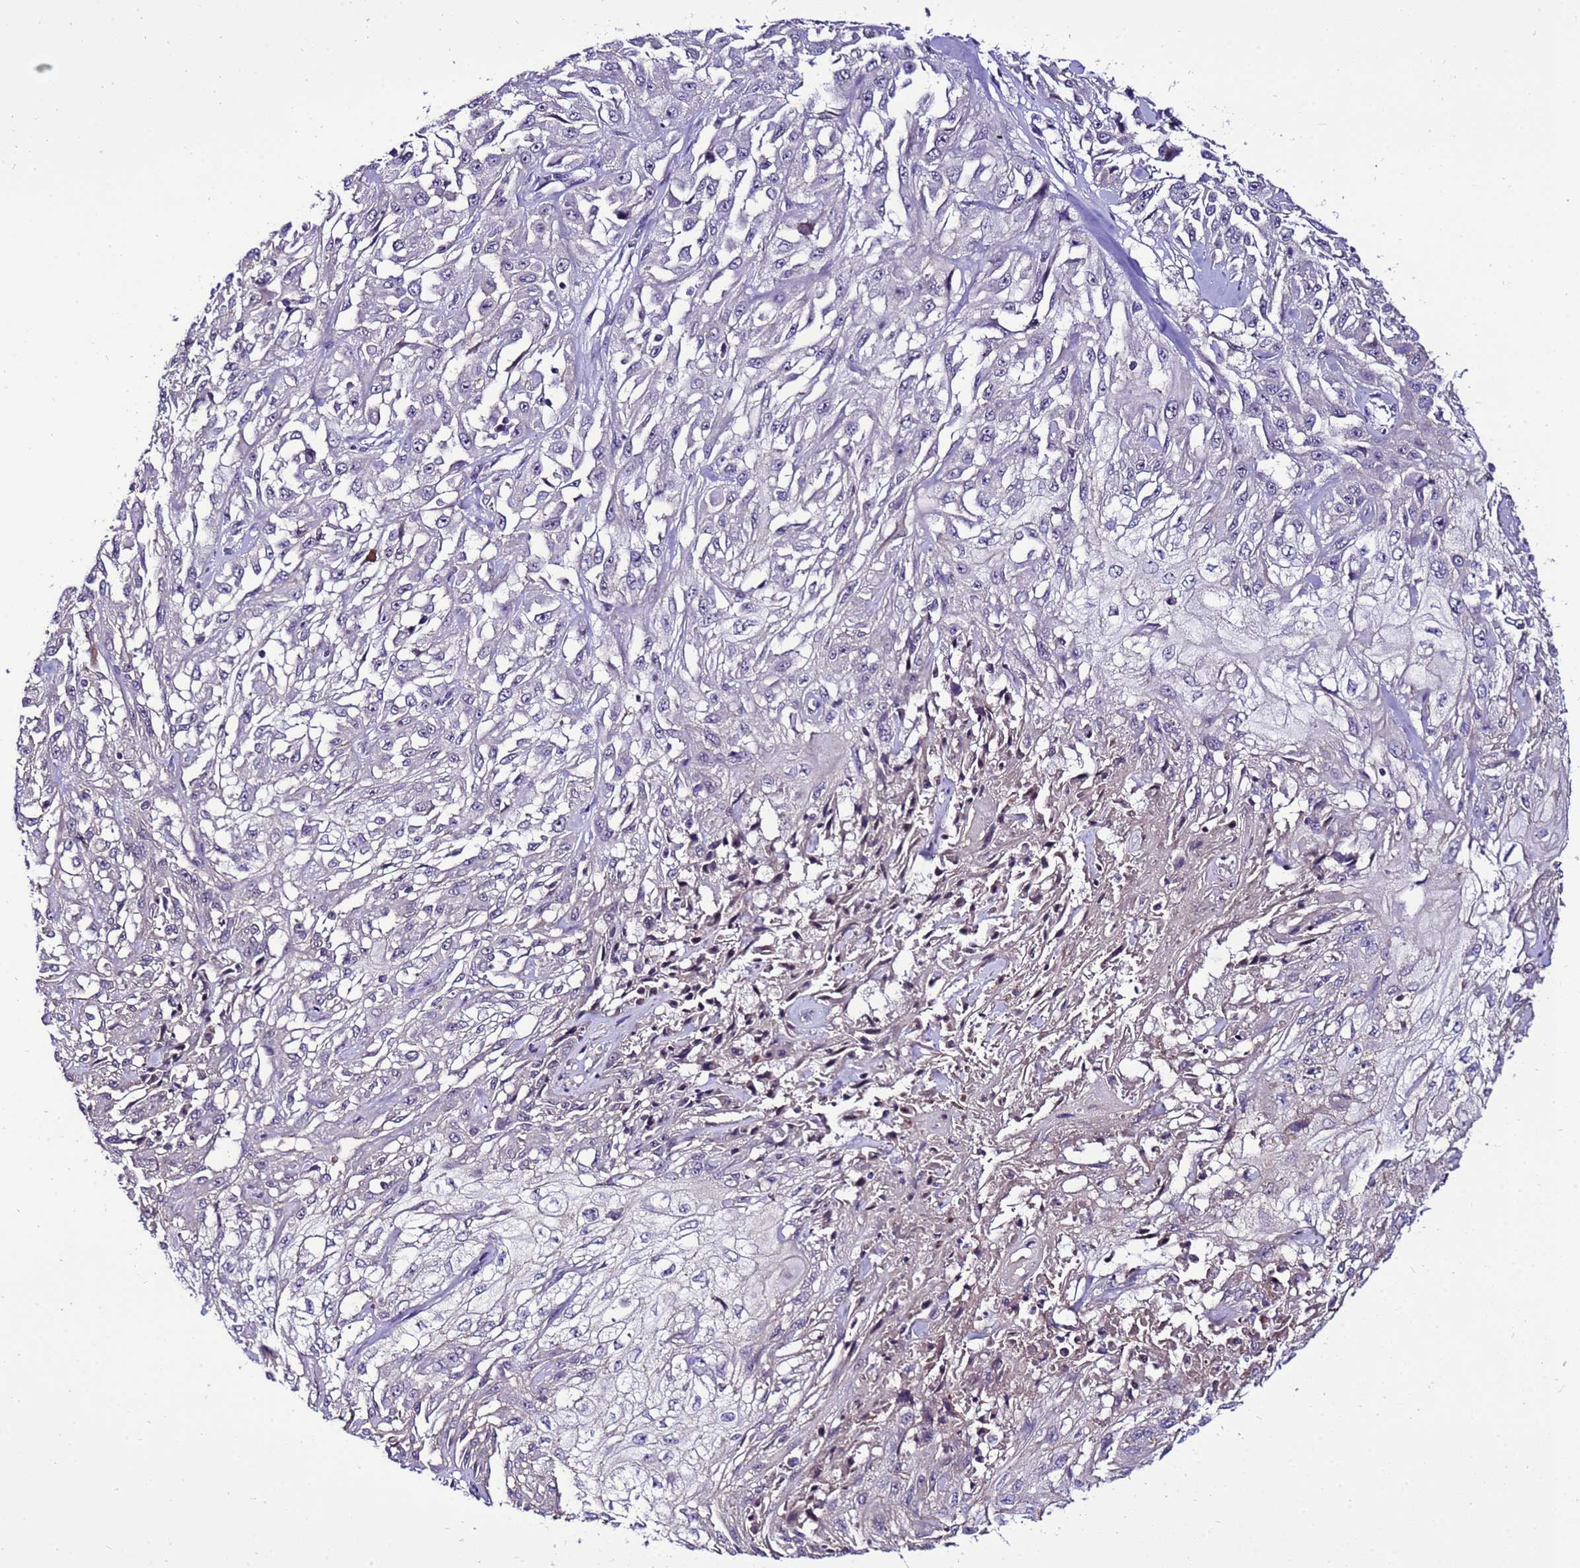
{"staining": {"intensity": "negative", "quantity": "none", "location": "none"}, "tissue": "skin cancer", "cell_type": "Tumor cells", "image_type": "cancer", "snomed": [{"axis": "morphology", "description": "Squamous cell carcinoma, NOS"}, {"axis": "morphology", "description": "Squamous cell carcinoma, metastatic, NOS"}, {"axis": "topography", "description": "Skin"}, {"axis": "topography", "description": "Lymph node"}], "caption": "Protein analysis of metastatic squamous cell carcinoma (skin) exhibits no significant positivity in tumor cells. (DAB (3,3'-diaminobenzidine) IHC with hematoxylin counter stain).", "gene": "C19orf47", "patient": {"sex": "male", "age": 75}}